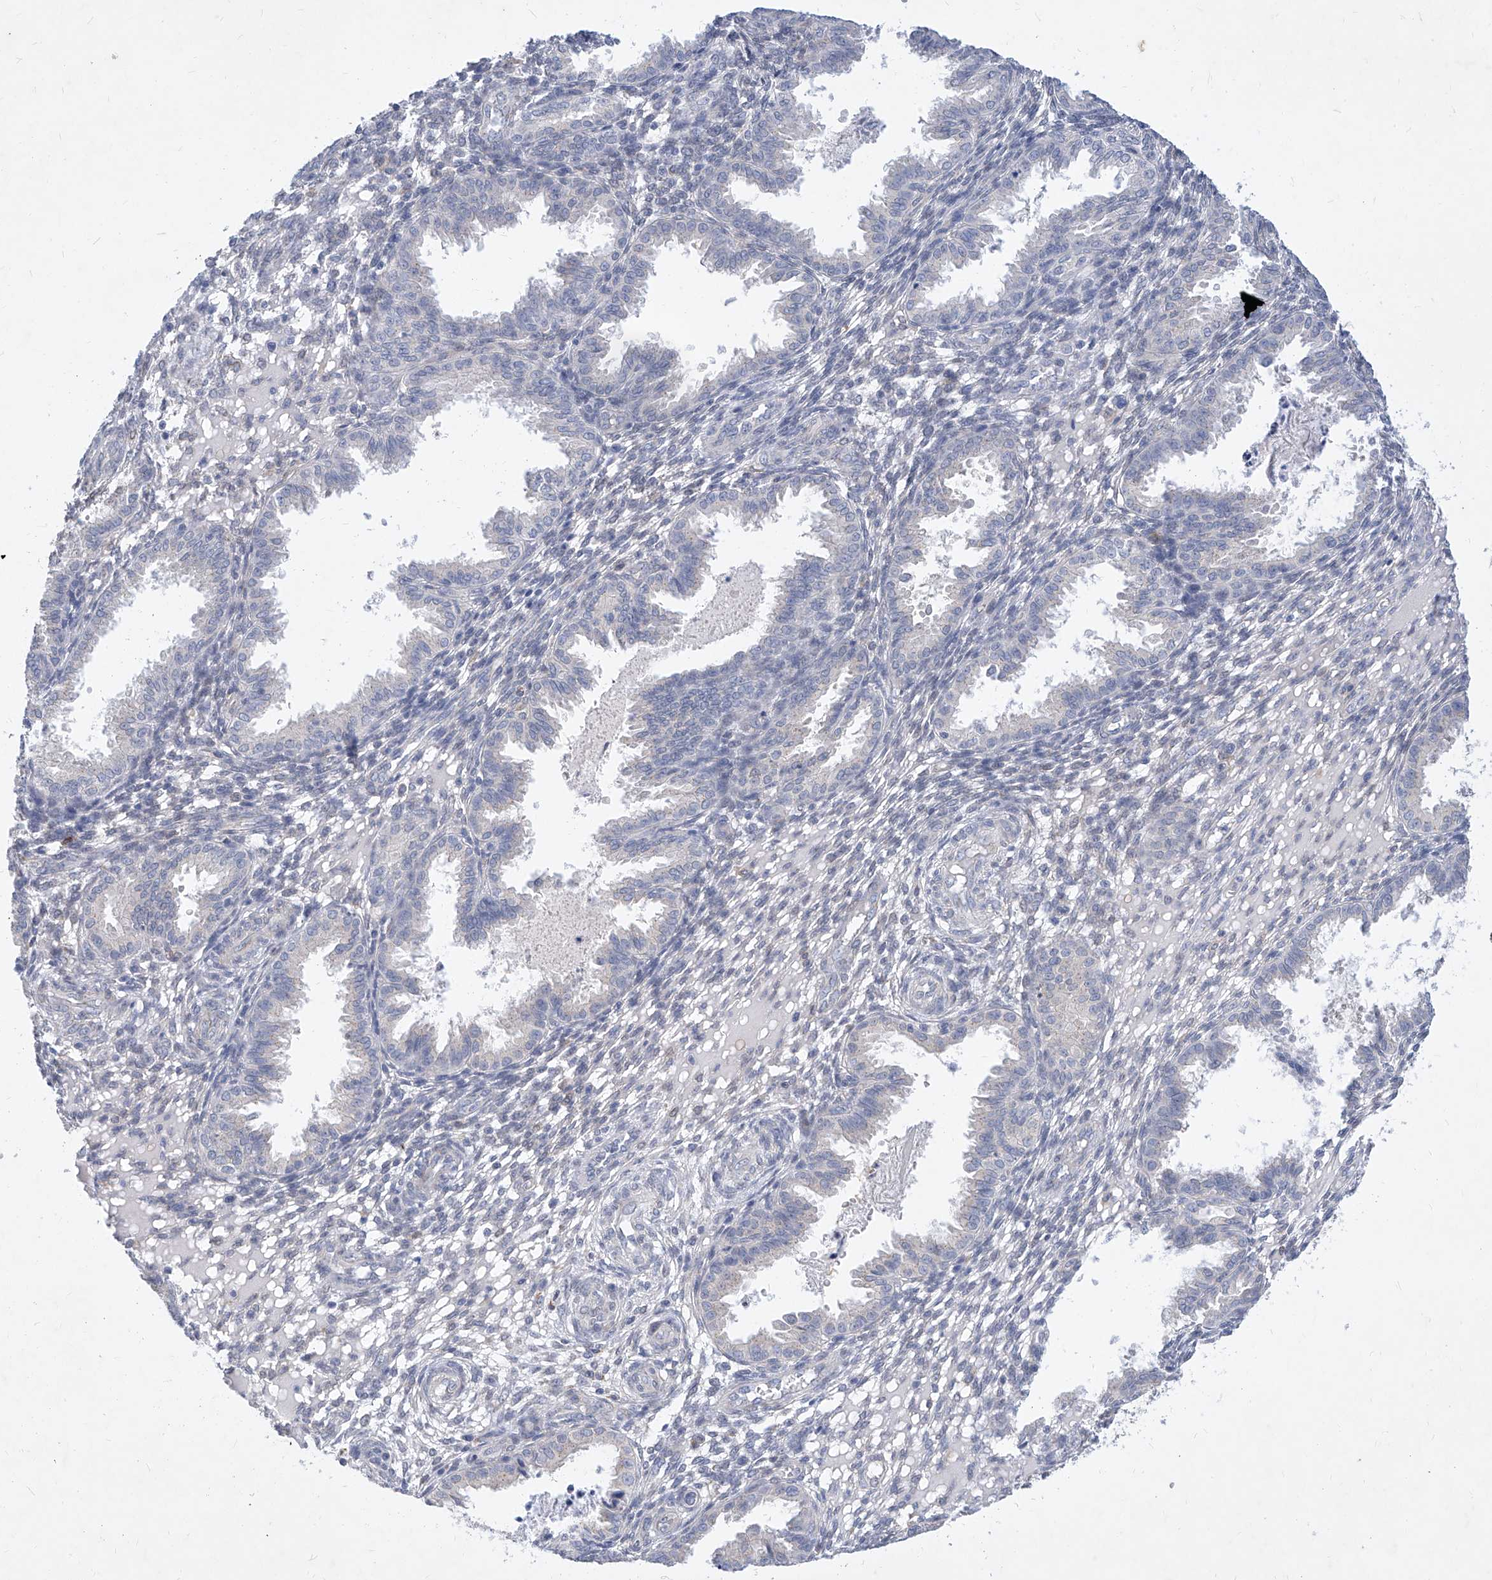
{"staining": {"intensity": "negative", "quantity": "none", "location": "none"}, "tissue": "endometrium", "cell_type": "Cells in endometrial stroma", "image_type": "normal", "snomed": [{"axis": "morphology", "description": "Normal tissue, NOS"}, {"axis": "topography", "description": "Endometrium"}], "caption": "This is an immunohistochemistry histopathology image of normal endometrium. There is no expression in cells in endometrial stroma.", "gene": "MX2", "patient": {"sex": "female", "age": 33}}